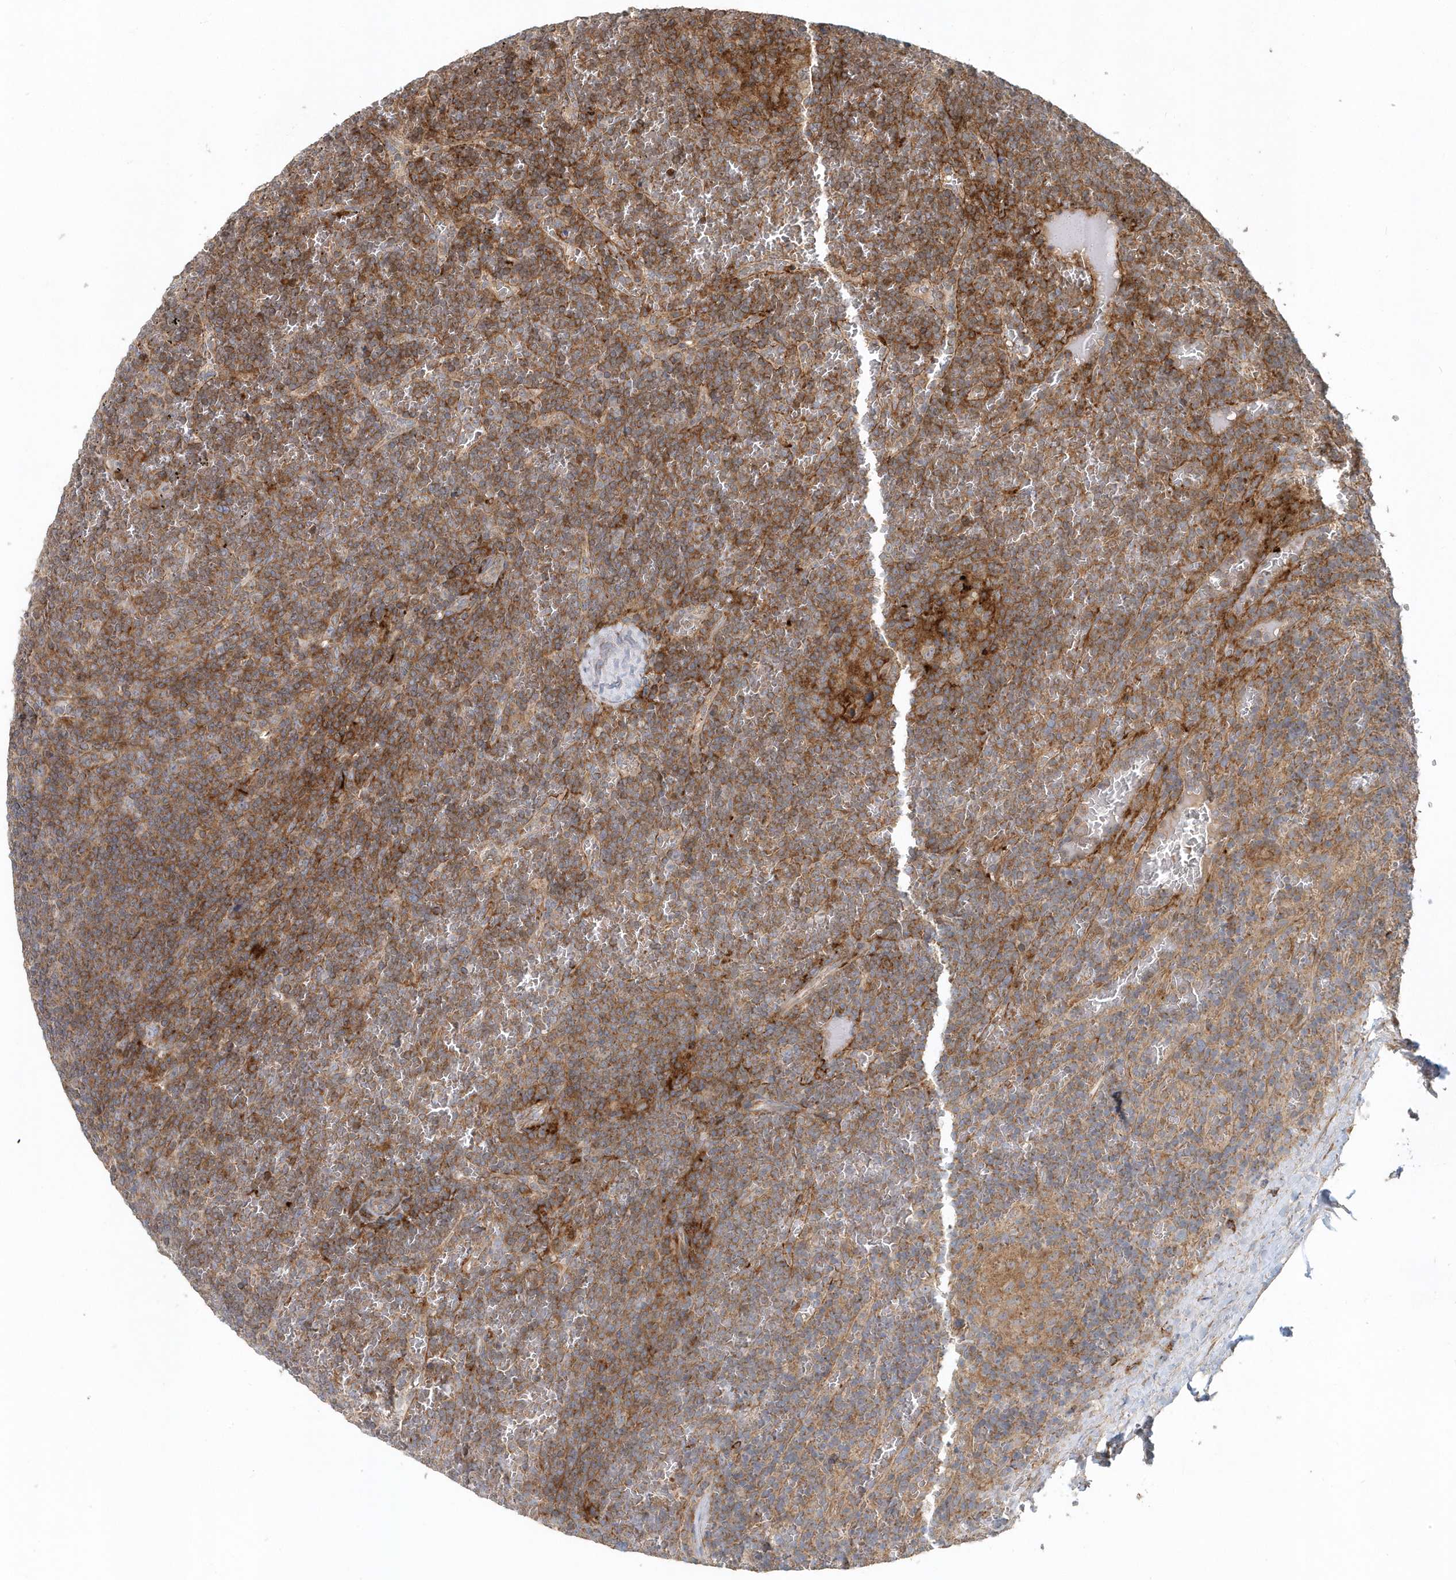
{"staining": {"intensity": "moderate", "quantity": ">75%", "location": "cytoplasmic/membranous"}, "tissue": "lymphoma", "cell_type": "Tumor cells", "image_type": "cancer", "snomed": [{"axis": "morphology", "description": "Malignant lymphoma, non-Hodgkin's type, Low grade"}, {"axis": "topography", "description": "Spleen"}], "caption": "Immunohistochemistry (IHC) photomicrograph of neoplastic tissue: malignant lymphoma, non-Hodgkin's type (low-grade) stained using IHC reveals medium levels of moderate protein expression localized specifically in the cytoplasmic/membranous of tumor cells, appearing as a cytoplasmic/membranous brown color.", "gene": "MMUT", "patient": {"sex": "female", "age": 19}}